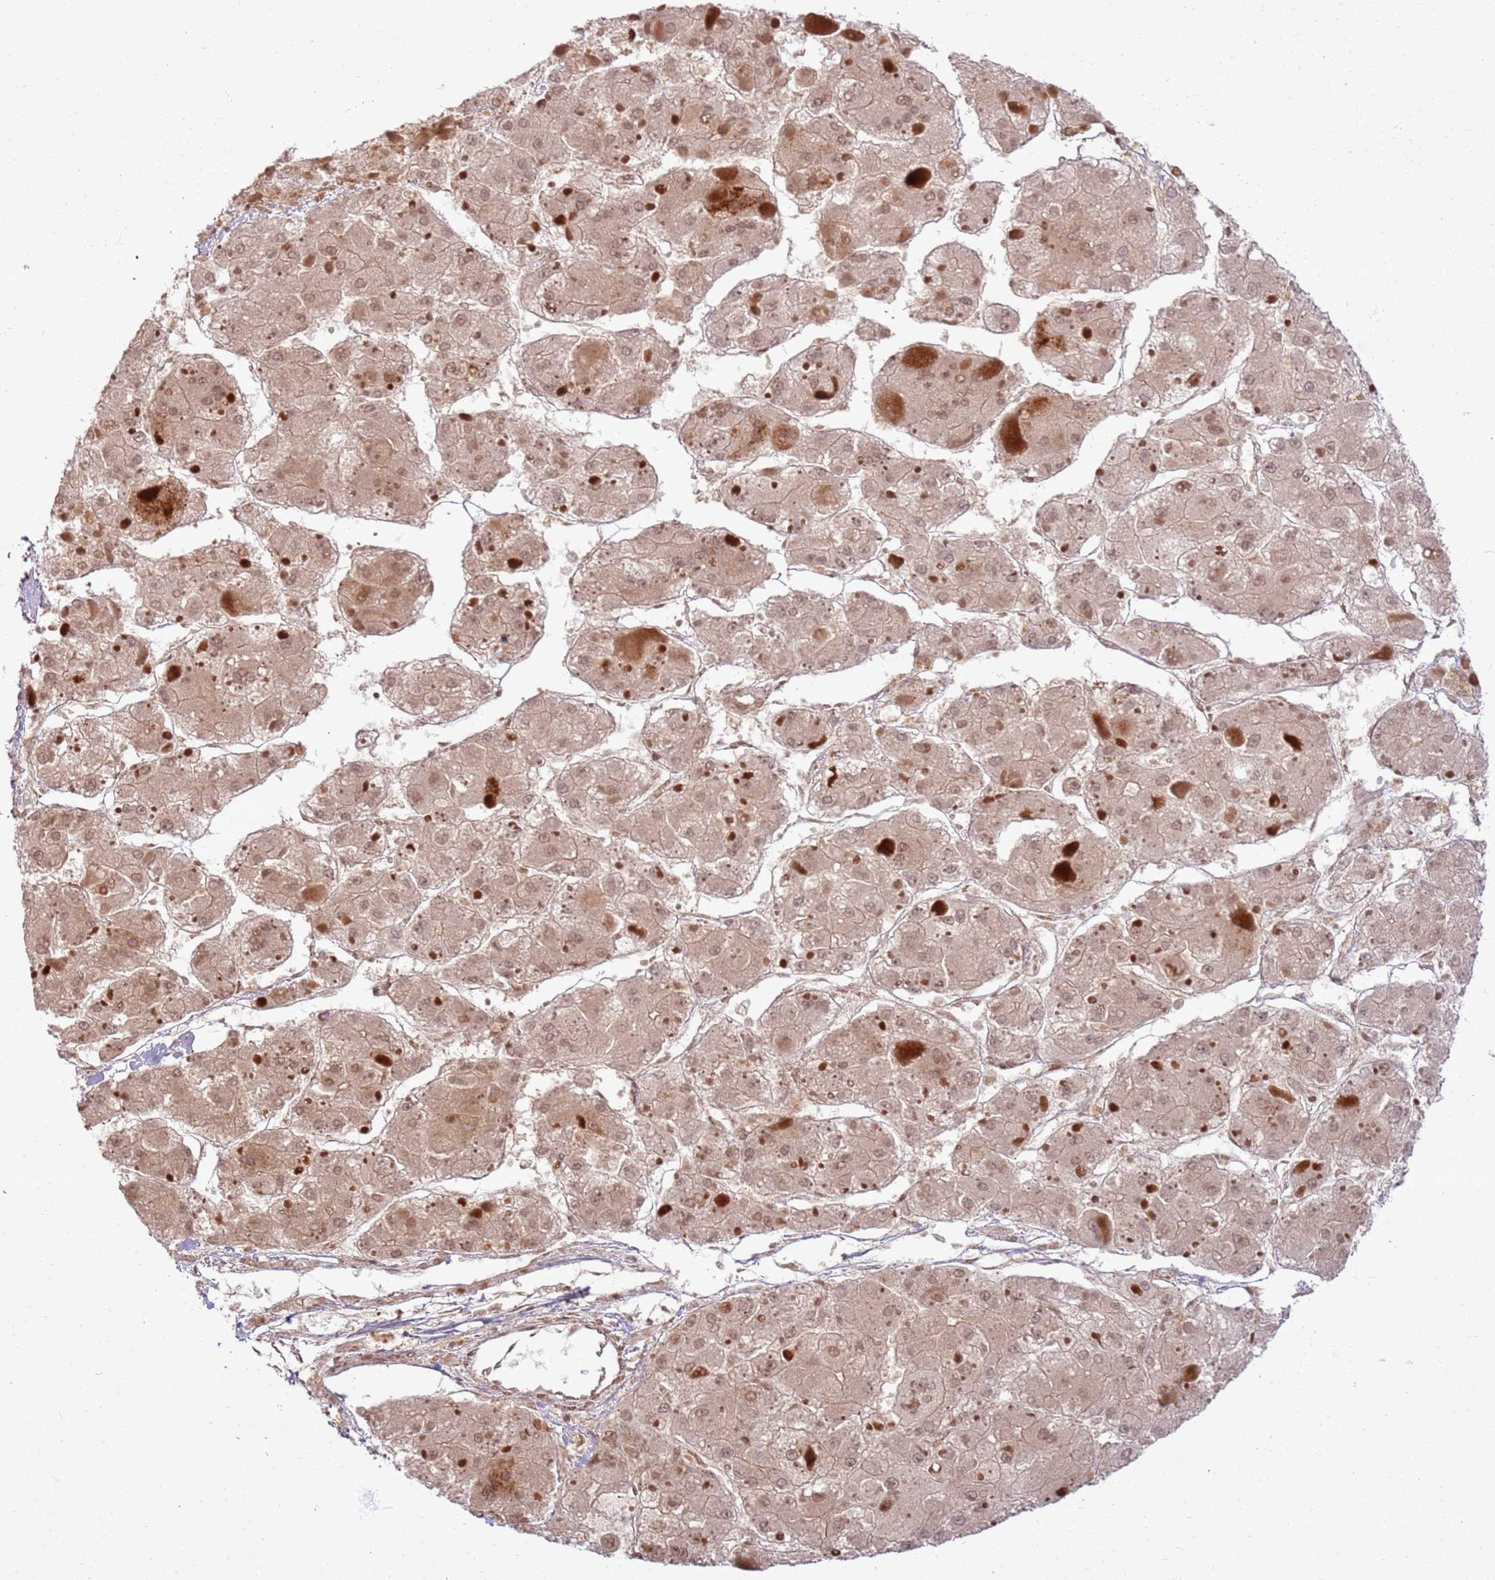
{"staining": {"intensity": "weak", "quantity": ">75%", "location": "cytoplasmic/membranous,nuclear"}, "tissue": "liver cancer", "cell_type": "Tumor cells", "image_type": "cancer", "snomed": [{"axis": "morphology", "description": "Carcinoma, Hepatocellular, NOS"}, {"axis": "topography", "description": "Liver"}], "caption": "Immunohistochemical staining of liver cancer (hepatocellular carcinoma) exhibits low levels of weak cytoplasmic/membranous and nuclear expression in about >75% of tumor cells. (DAB IHC, brown staining for protein, blue staining for nuclei).", "gene": "KLHL36", "patient": {"sex": "female", "age": 73}}